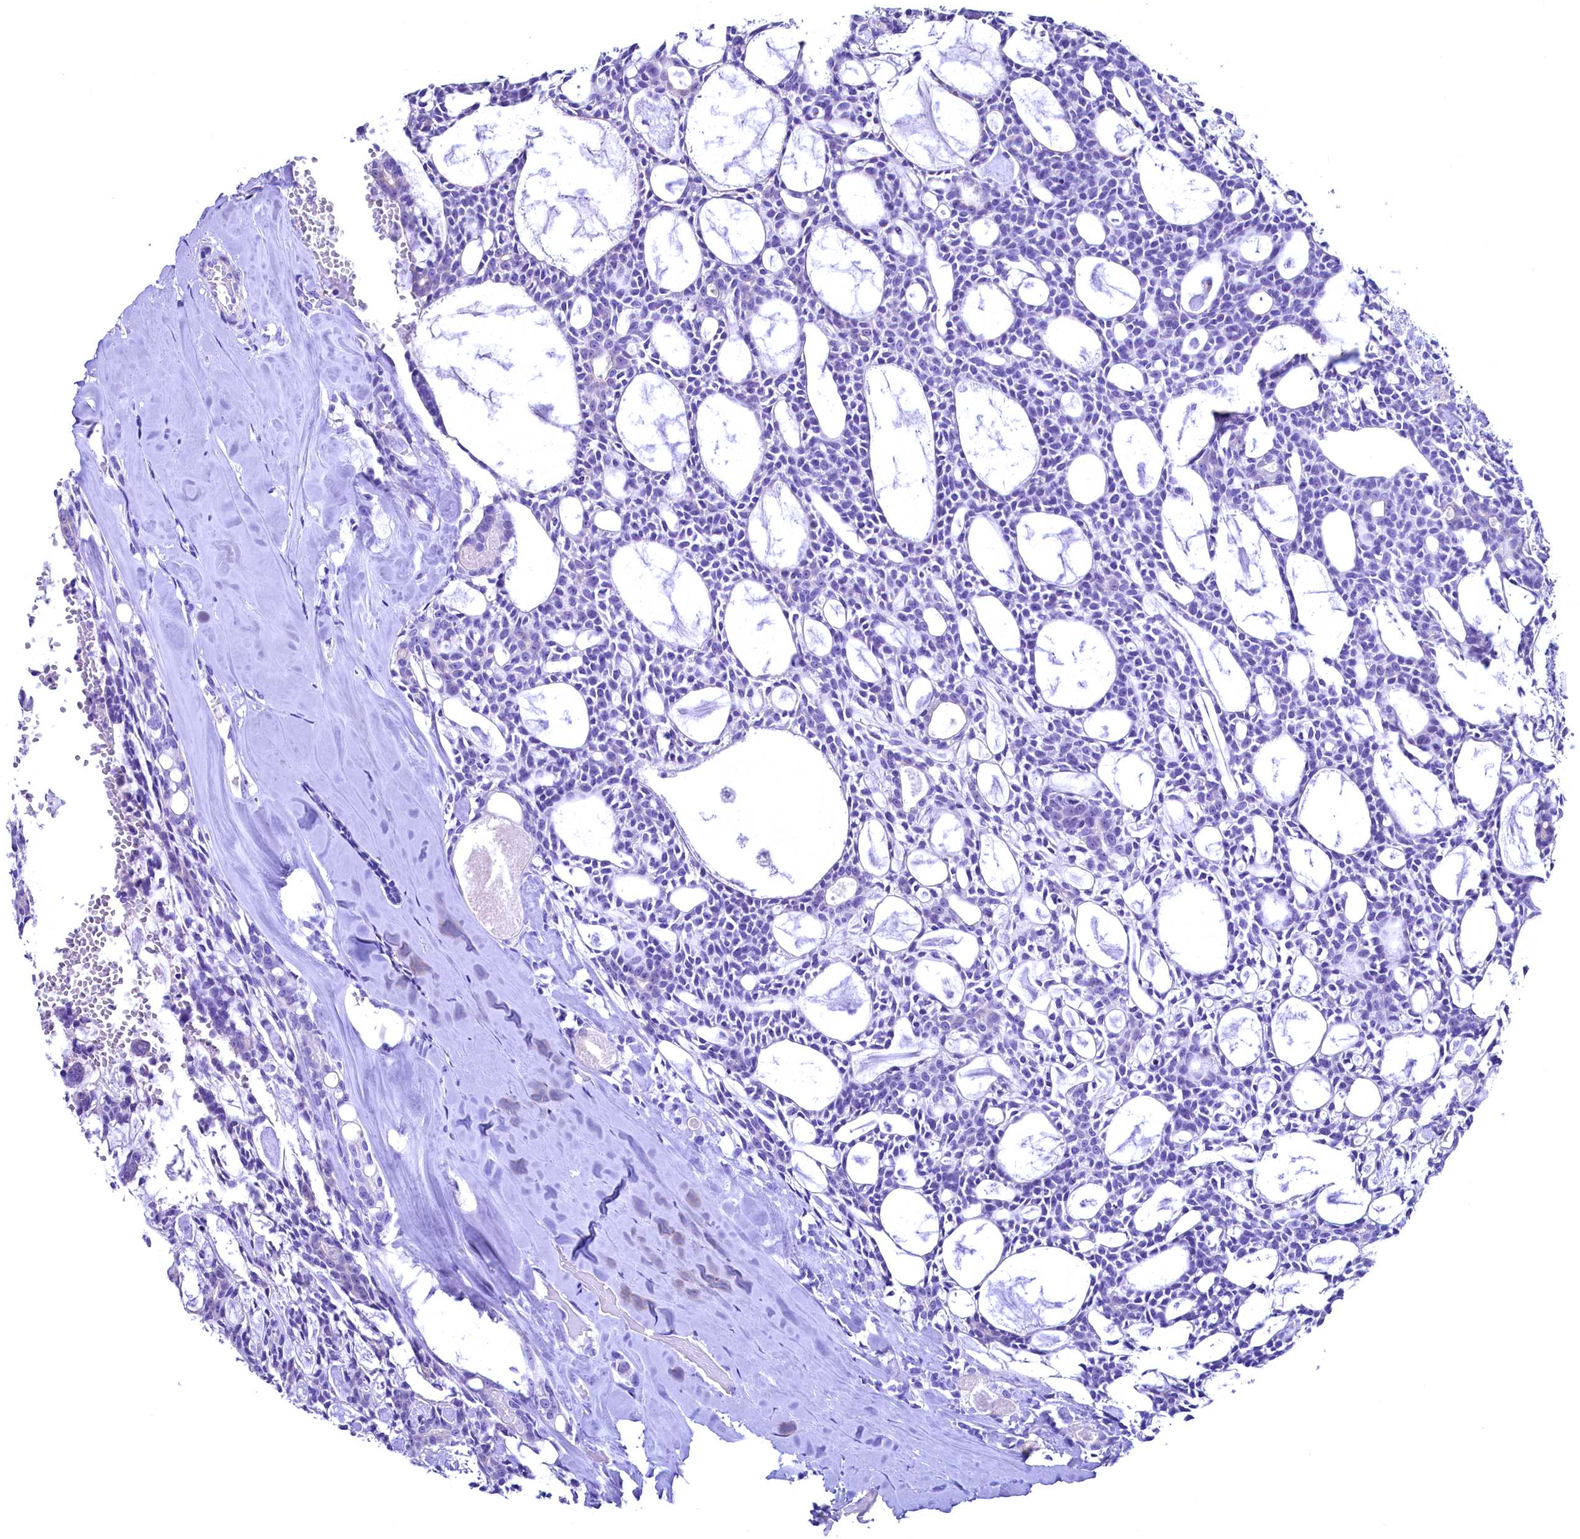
{"staining": {"intensity": "negative", "quantity": "none", "location": "none"}, "tissue": "head and neck cancer", "cell_type": "Tumor cells", "image_type": "cancer", "snomed": [{"axis": "morphology", "description": "Adenocarcinoma, NOS"}, {"axis": "topography", "description": "Salivary gland"}, {"axis": "topography", "description": "Head-Neck"}], "caption": "Head and neck cancer stained for a protein using immunohistochemistry (IHC) displays no expression tumor cells.", "gene": "SKIDA1", "patient": {"sex": "male", "age": 55}}